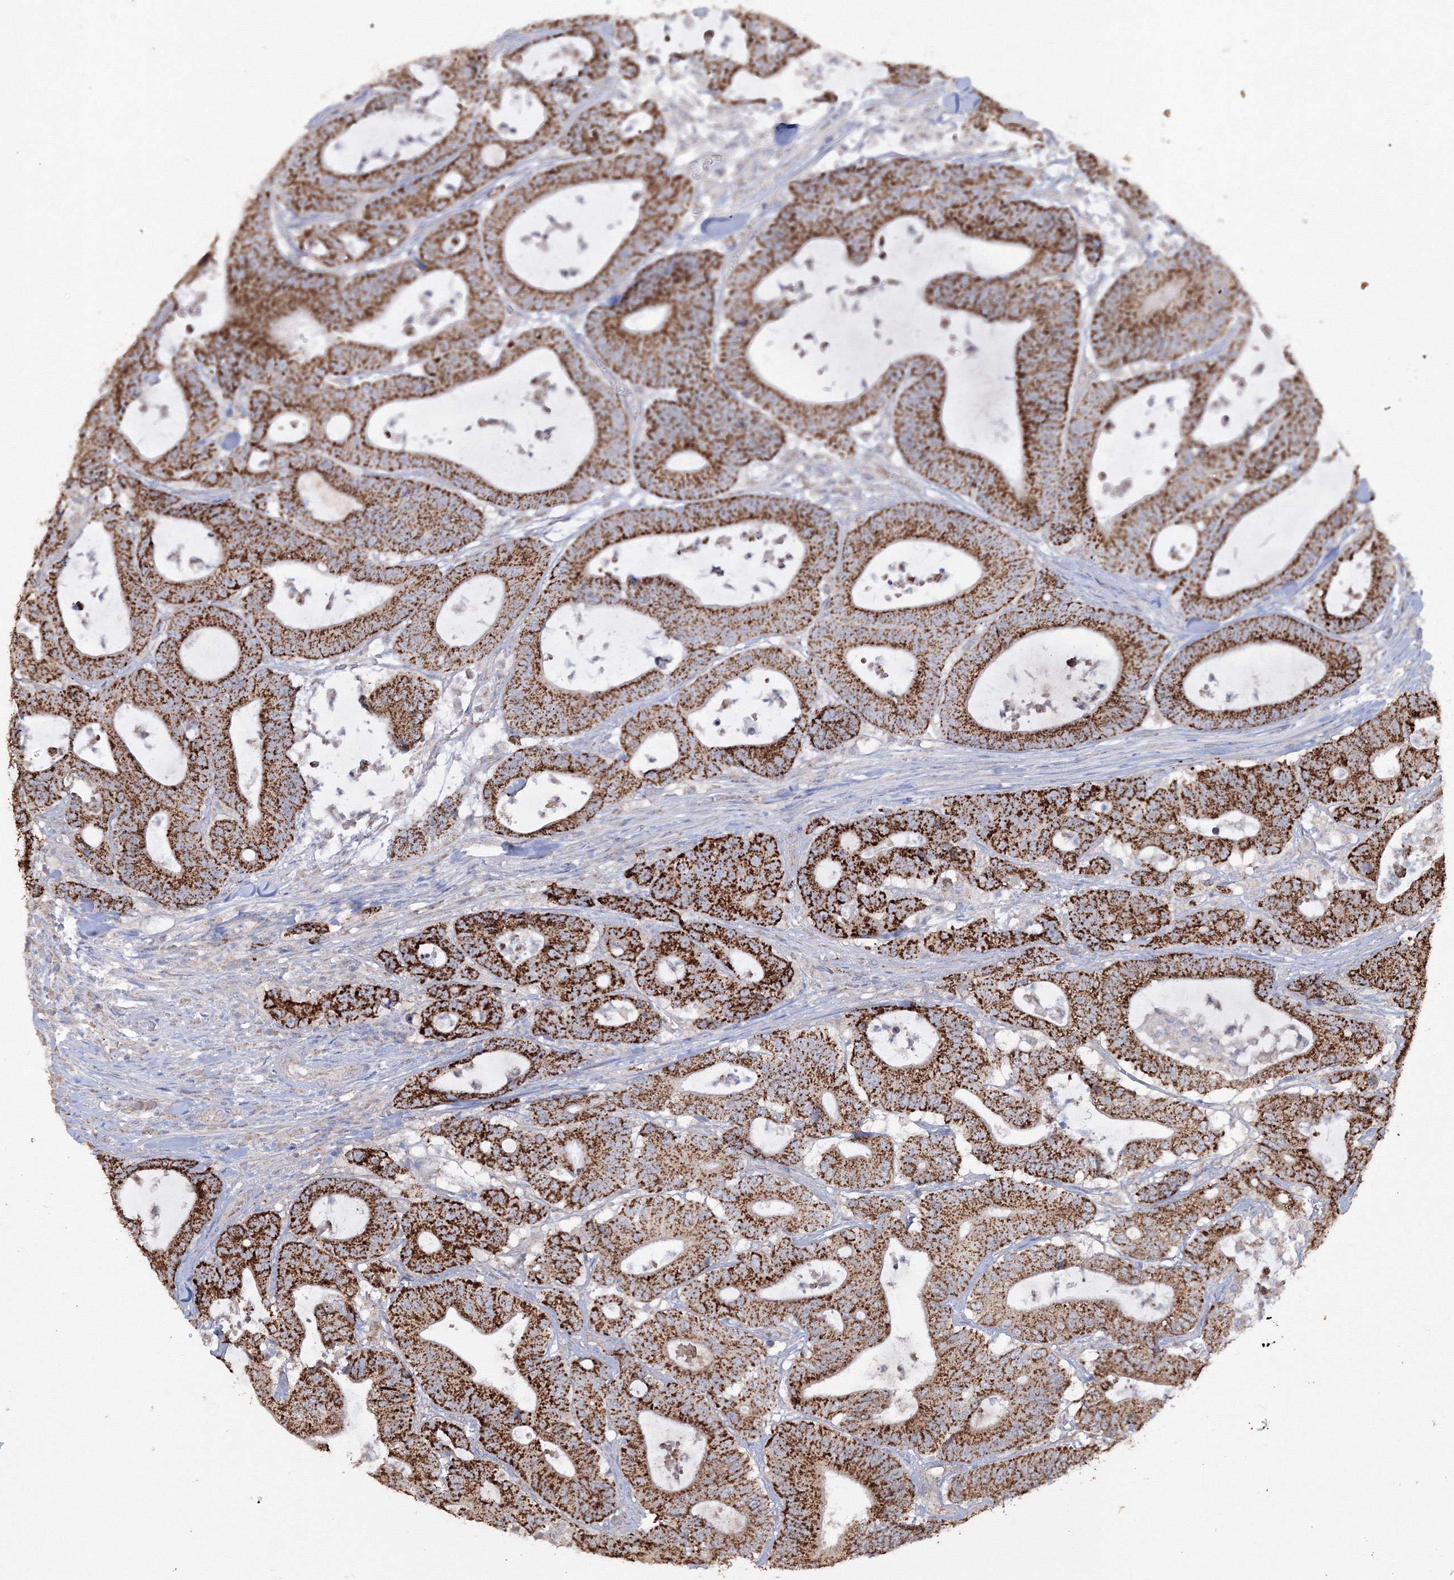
{"staining": {"intensity": "strong", "quantity": ">75%", "location": "cytoplasmic/membranous"}, "tissue": "colorectal cancer", "cell_type": "Tumor cells", "image_type": "cancer", "snomed": [{"axis": "morphology", "description": "Adenocarcinoma, NOS"}, {"axis": "topography", "description": "Colon"}], "caption": "Adenocarcinoma (colorectal) was stained to show a protein in brown. There is high levels of strong cytoplasmic/membranous positivity in approximately >75% of tumor cells.", "gene": "GRSF1", "patient": {"sex": "female", "age": 84}}